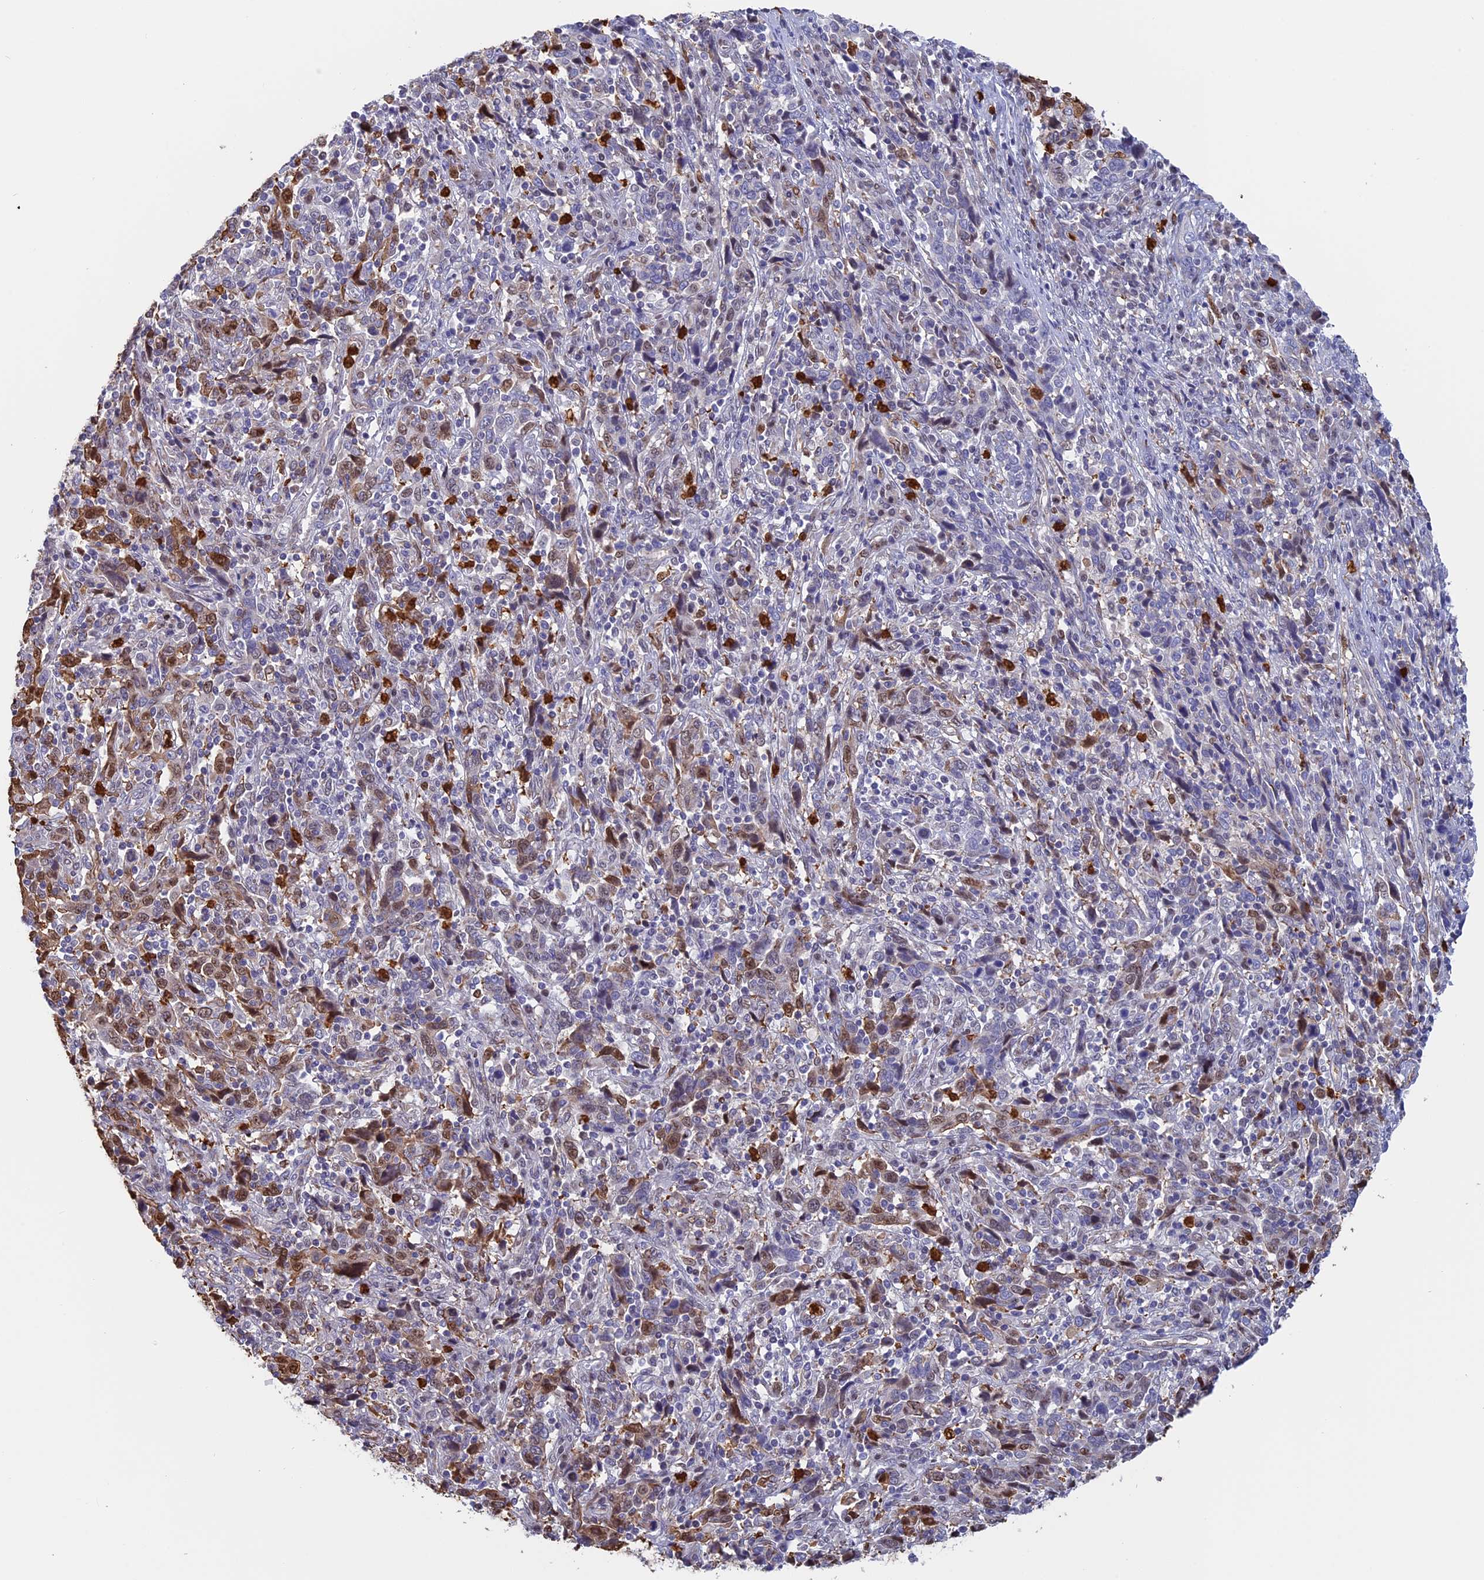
{"staining": {"intensity": "moderate", "quantity": "<25%", "location": "cytoplasmic/membranous,nuclear"}, "tissue": "cervical cancer", "cell_type": "Tumor cells", "image_type": "cancer", "snomed": [{"axis": "morphology", "description": "Squamous cell carcinoma, NOS"}, {"axis": "topography", "description": "Cervix"}], "caption": "Brown immunohistochemical staining in human cervical cancer (squamous cell carcinoma) shows moderate cytoplasmic/membranous and nuclear expression in approximately <25% of tumor cells.", "gene": "SLC26A1", "patient": {"sex": "female", "age": 46}}